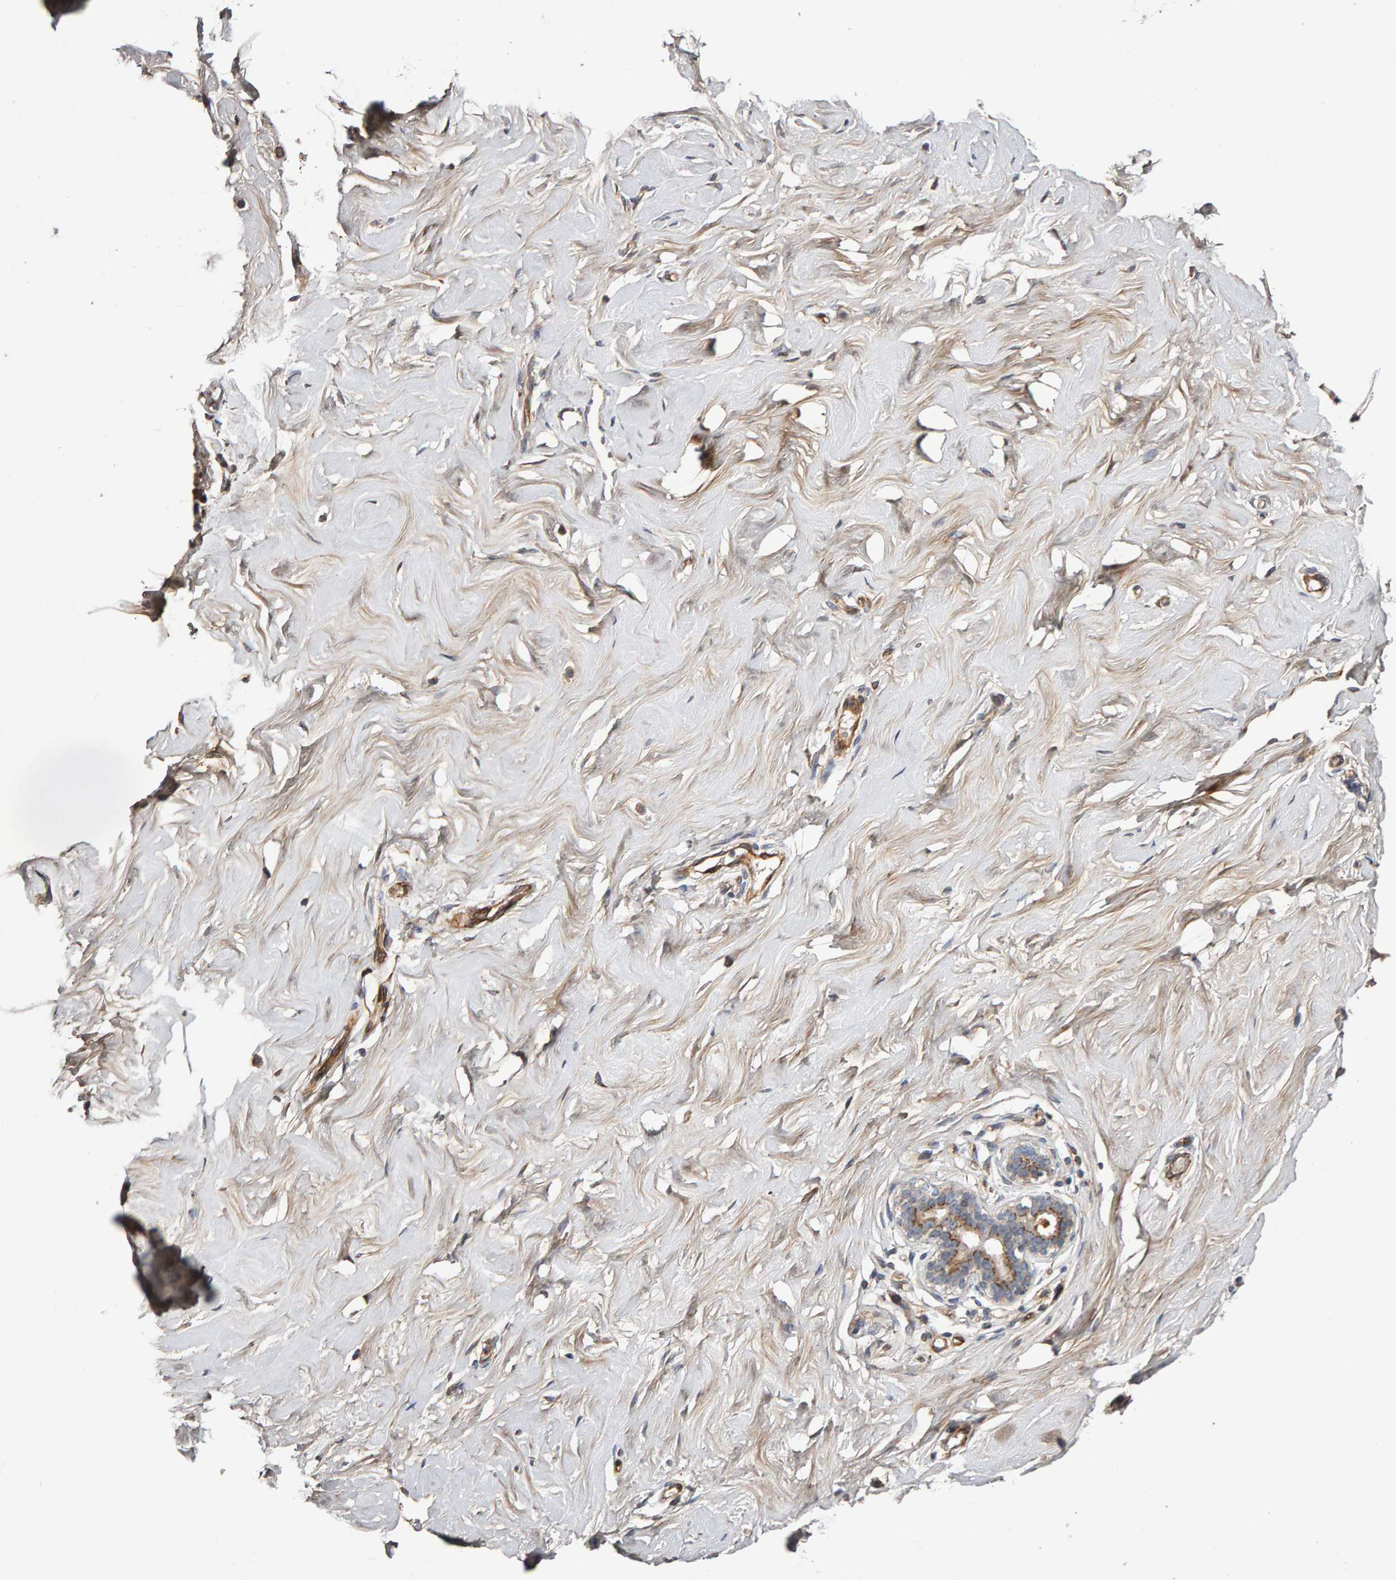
{"staining": {"intensity": "weak", "quantity": ">75%", "location": "cytoplasmic/membranous"}, "tissue": "breast", "cell_type": "Adipocytes", "image_type": "normal", "snomed": [{"axis": "morphology", "description": "Normal tissue, NOS"}, {"axis": "topography", "description": "Breast"}], "caption": "Immunohistochemical staining of normal breast shows >75% levels of weak cytoplasmic/membranous protein expression in approximately >75% of adipocytes. Nuclei are stained in blue.", "gene": "CANT1", "patient": {"sex": "female", "age": 23}}